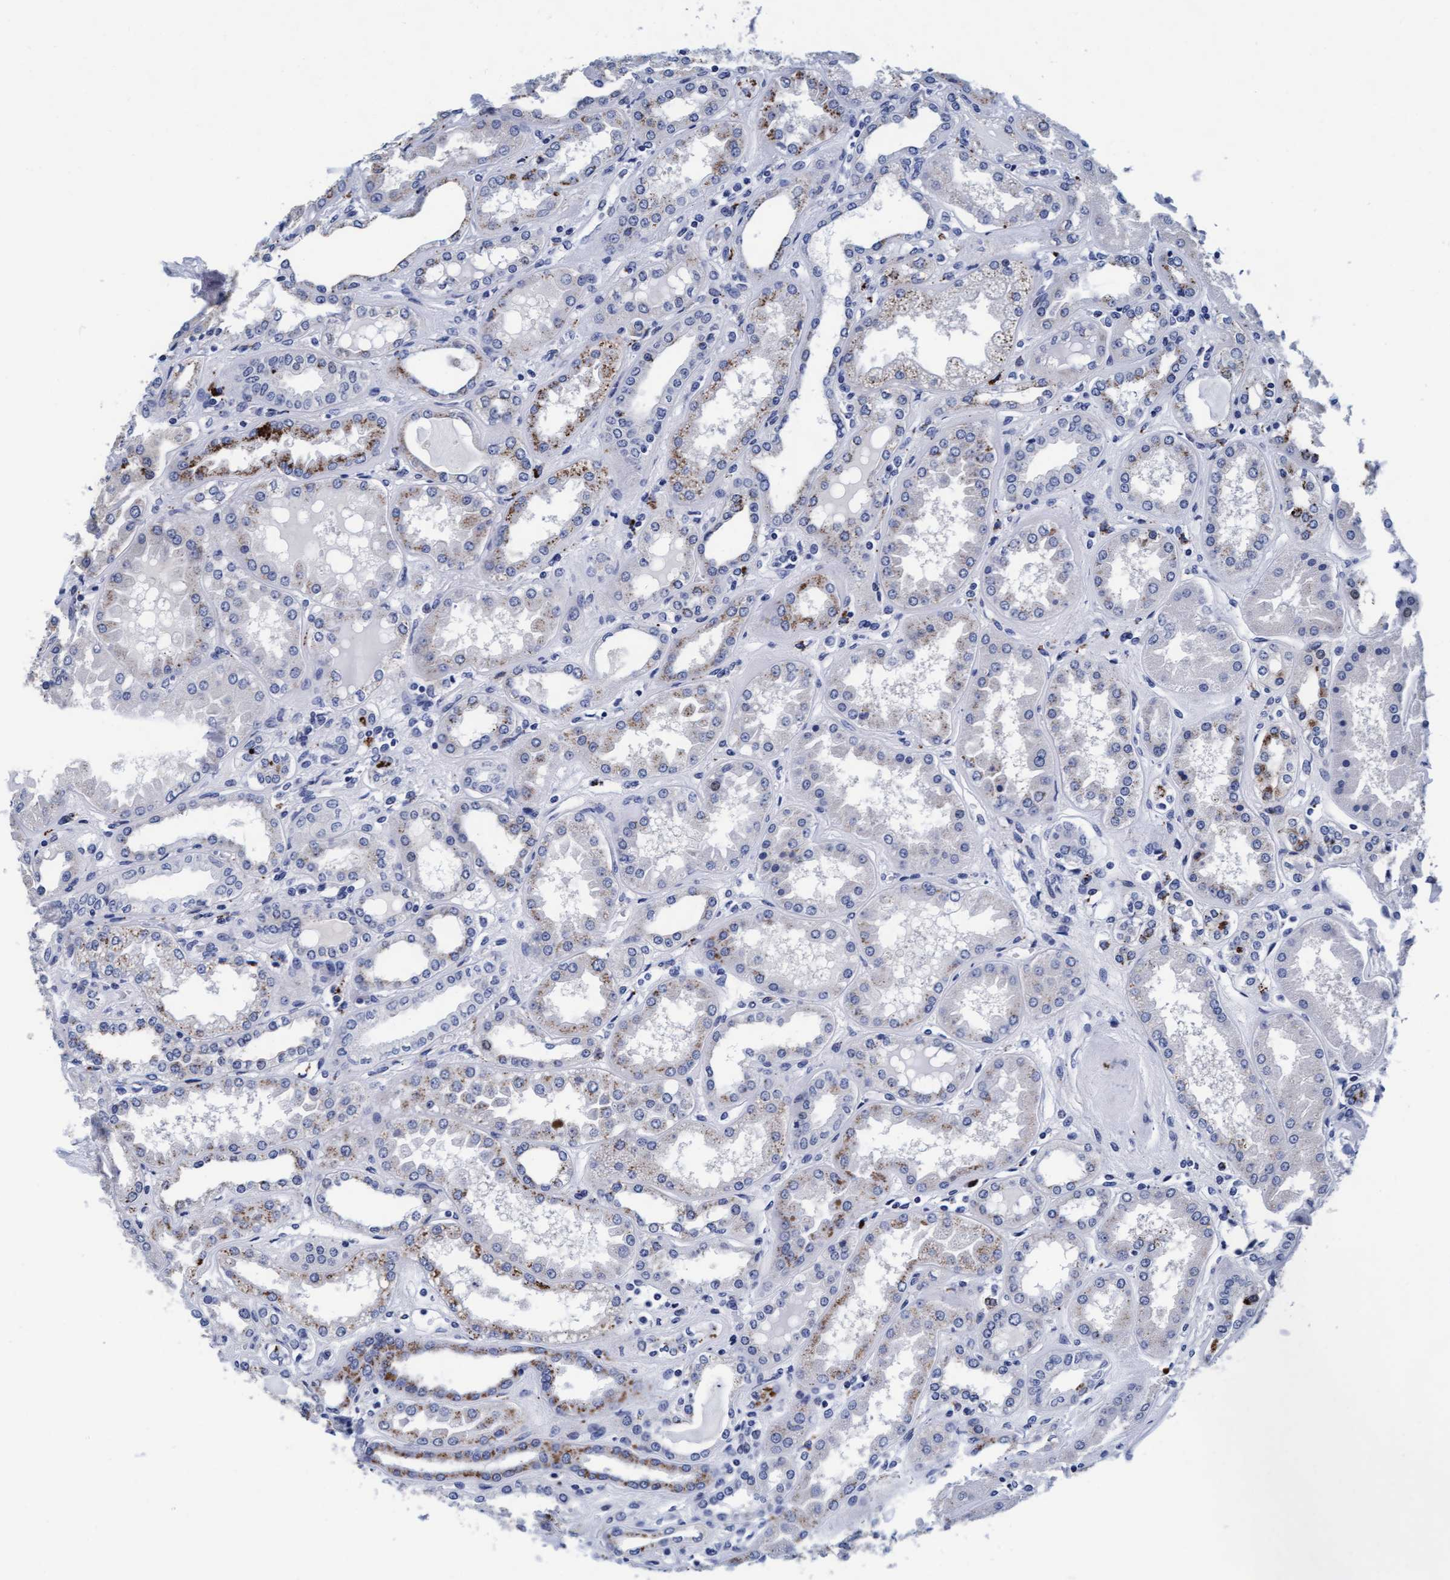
{"staining": {"intensity": "negative", "quantity": "none", "location": "none"}, "tissue": "kidney", "cell_type": "Cells in glomeruli", "image_type": "normal", "snomed": [{"axis": "morphology", "description": "Normal tissue, NOS"}, {"axis": "topography", "description": "Kidney"}], "caption": "Immunohistochemistry of unremarkable human kidney shows no expression in cells in glomeruli.", "gene": "ARSG", "patient": {"sex": "female", "age": 56}}